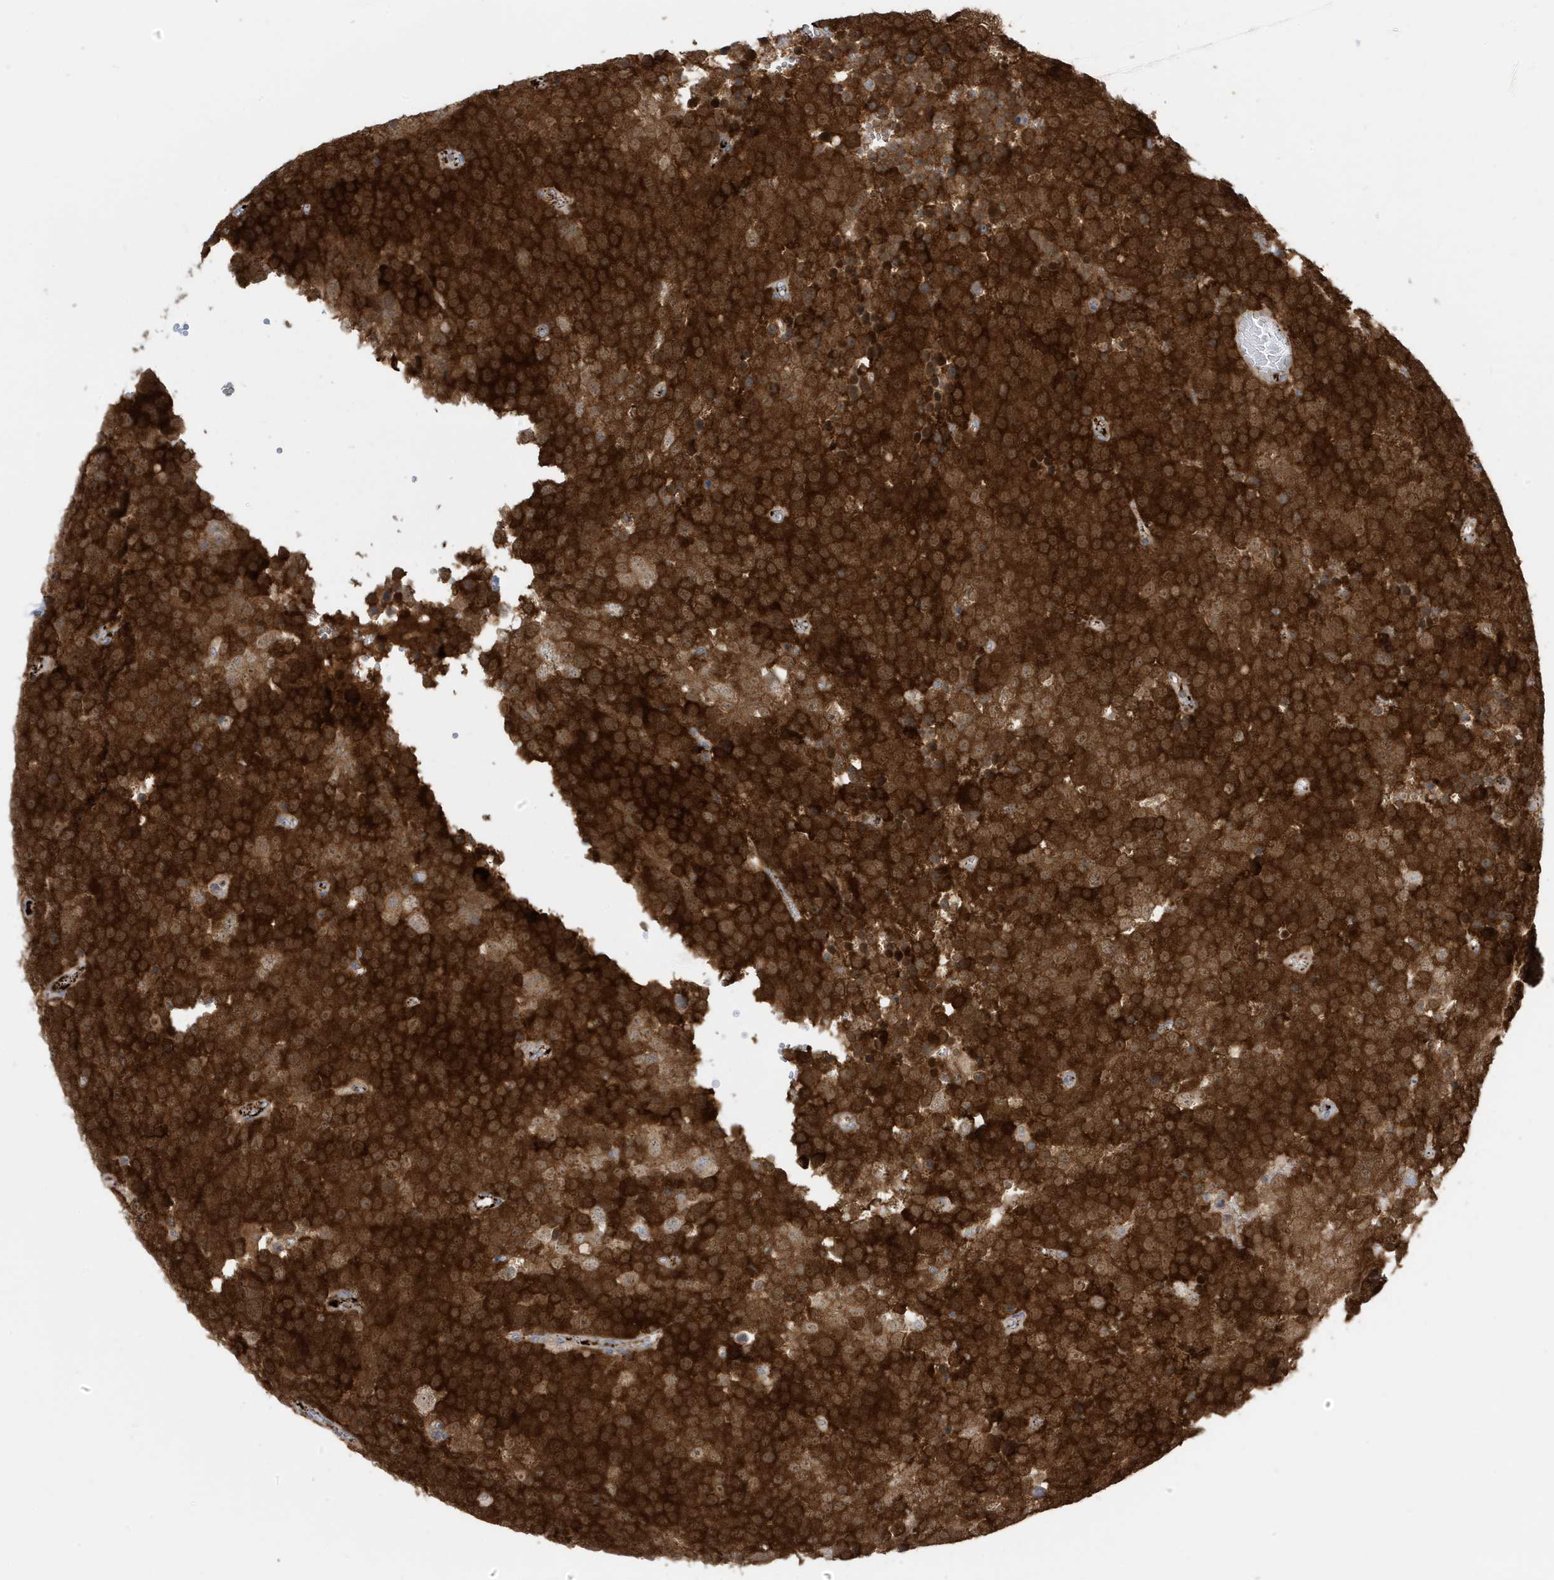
{"staining": {"intensity": "strong", "quantity": ">75%", "location": "cytoplasmic/membranous"}, "tissue": "testis cancer", "cell_type": "Tumor cells", "image_type": "cancer", "snomed": [{"axis": "morphology", "description": "Seminoma, NOS"}, {"axis": "topography", "description": "Testis"}], "caption": "Brown immunohistochemical staining in human testis cancer demonstrates strong cytoplasmic/membranous expression in about >75% of tumor cells. (DAB IHC, brown staining for protein, blue staining for nuclei).", "gene": "OGA", "patient": {"sex": "male", "age": 71}}